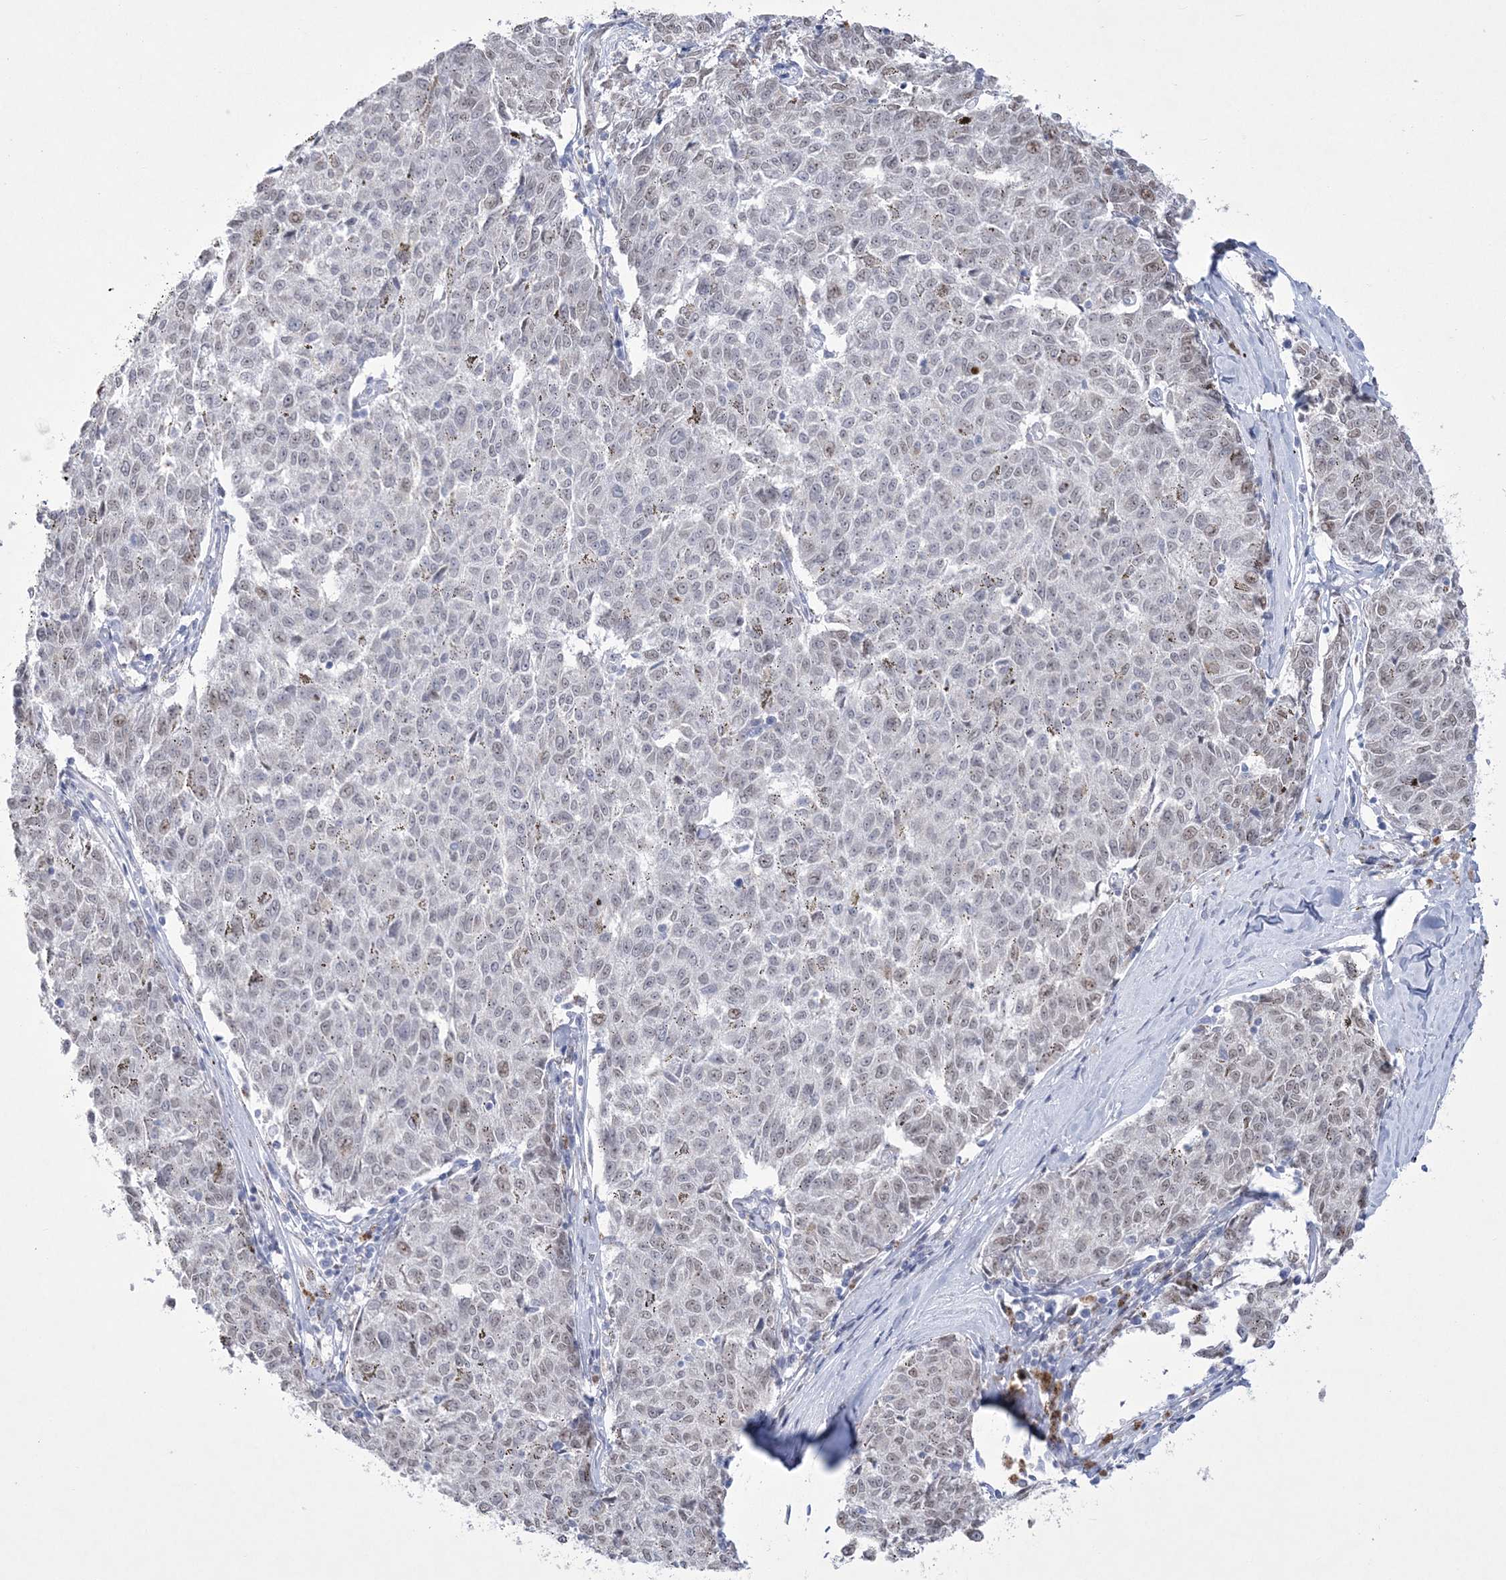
{"staining": {"intensity": "negative", "quantity": "none", "location": "none"}, "tissue": "melanoma", "cell_type": "Tumor cells", "image_type": "cancer", "snomed": [{"axis": "morphology", "description": "Malignant melanoma, NOS"}, {"axis": "topography", "description": "Skin"}], "caption": "An immunohistochemistry histopathology image of melanoma is shown. There is no staining in tumor cells of melanoma.", "gene": "WDR27", "patient": {"sex": "female", "age": 72}}